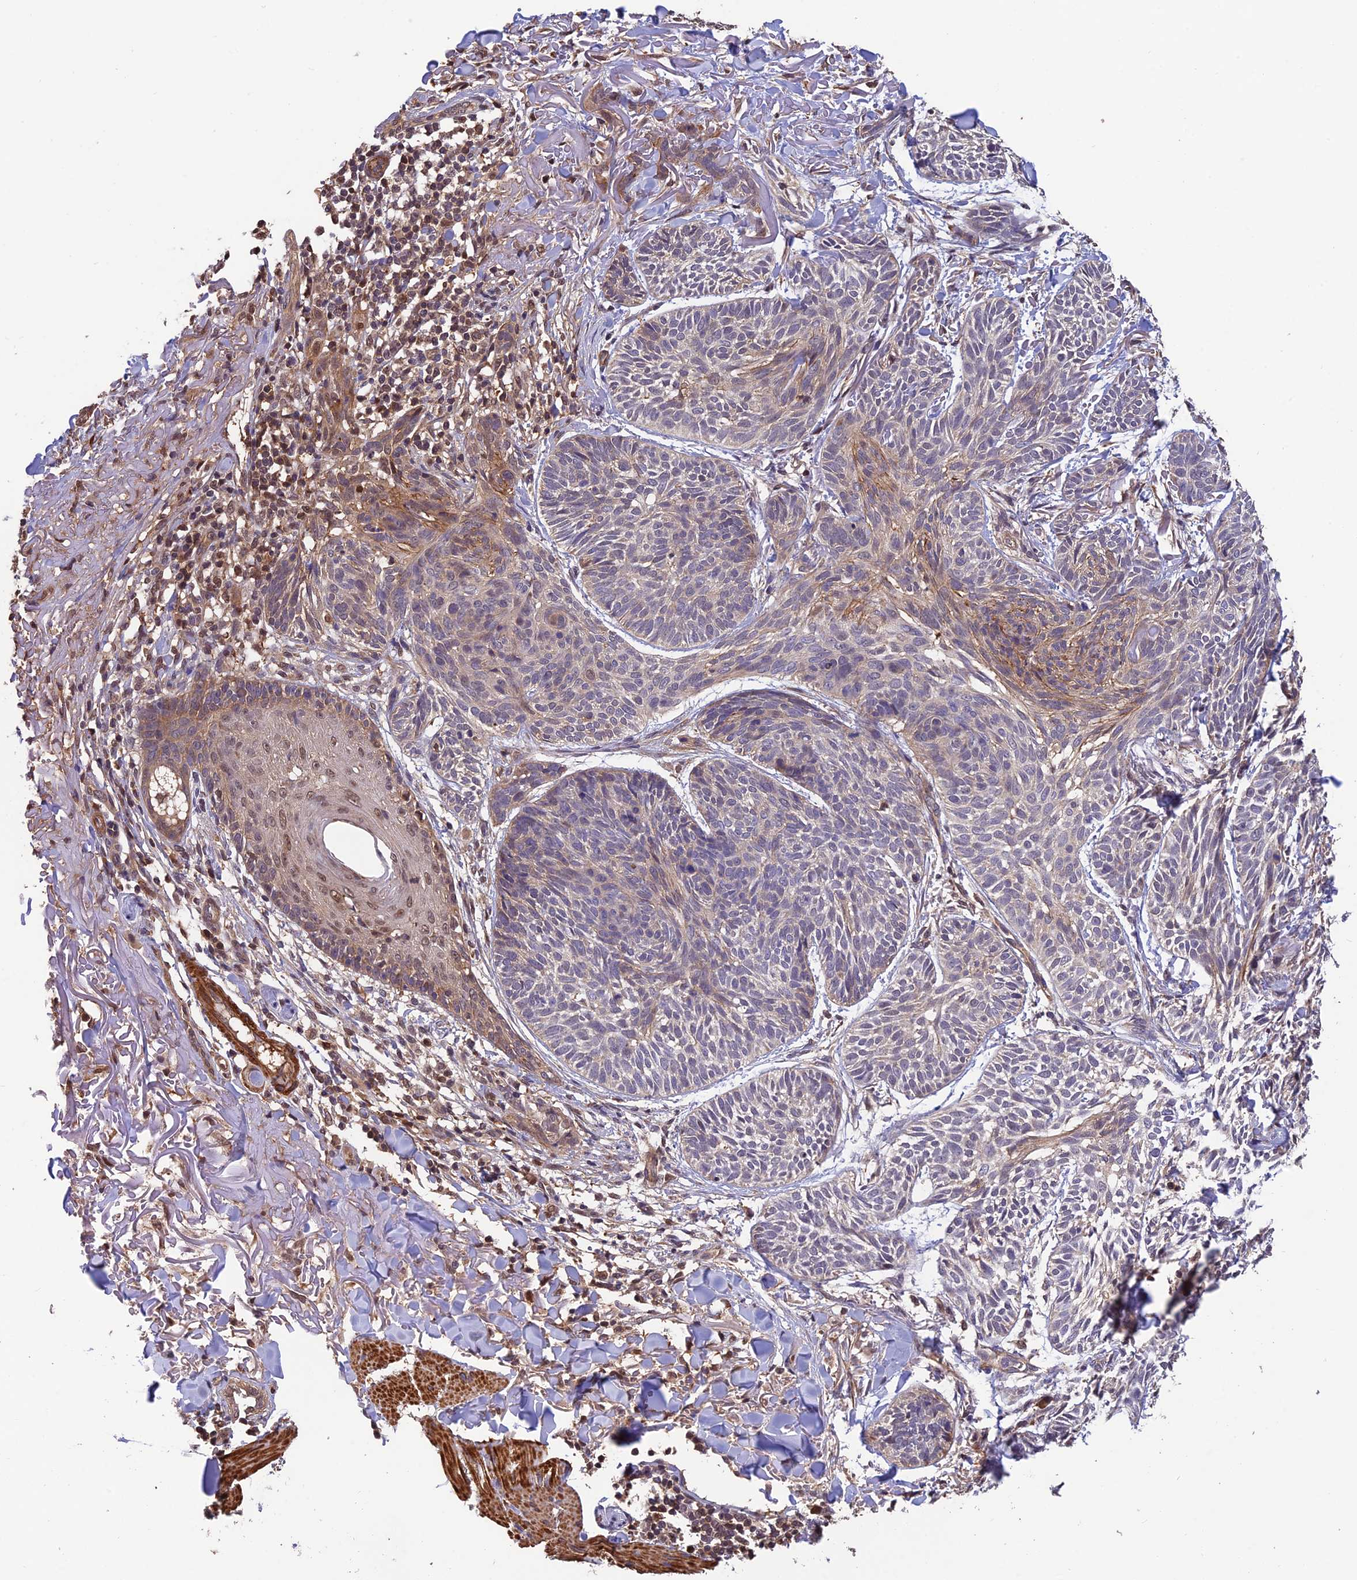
{"staining": {"intensity": "moderate", "quantity": ">75%", "location": "cytoplasmic/membranous,nuclear"}, "tissue": "skin cancer", "cell_type": "Tumor cells", "image_type": "cancer", "snomed": [{"axis": "morphology", "description": "Normal tissue, NOS"}, {"axis": "morphology", "description": "Basal cell carcinoma"}, {"axis": "topography", "description": "Skin"}], "caption": "Human skin cancer stained for a protein (brown) shows moderate cytoplasmic/membranous and nuclear positive positivity in about >75% of tumor cells.", "gene": "PSMB3", "patient": {"sex": "male", "age": 66}}